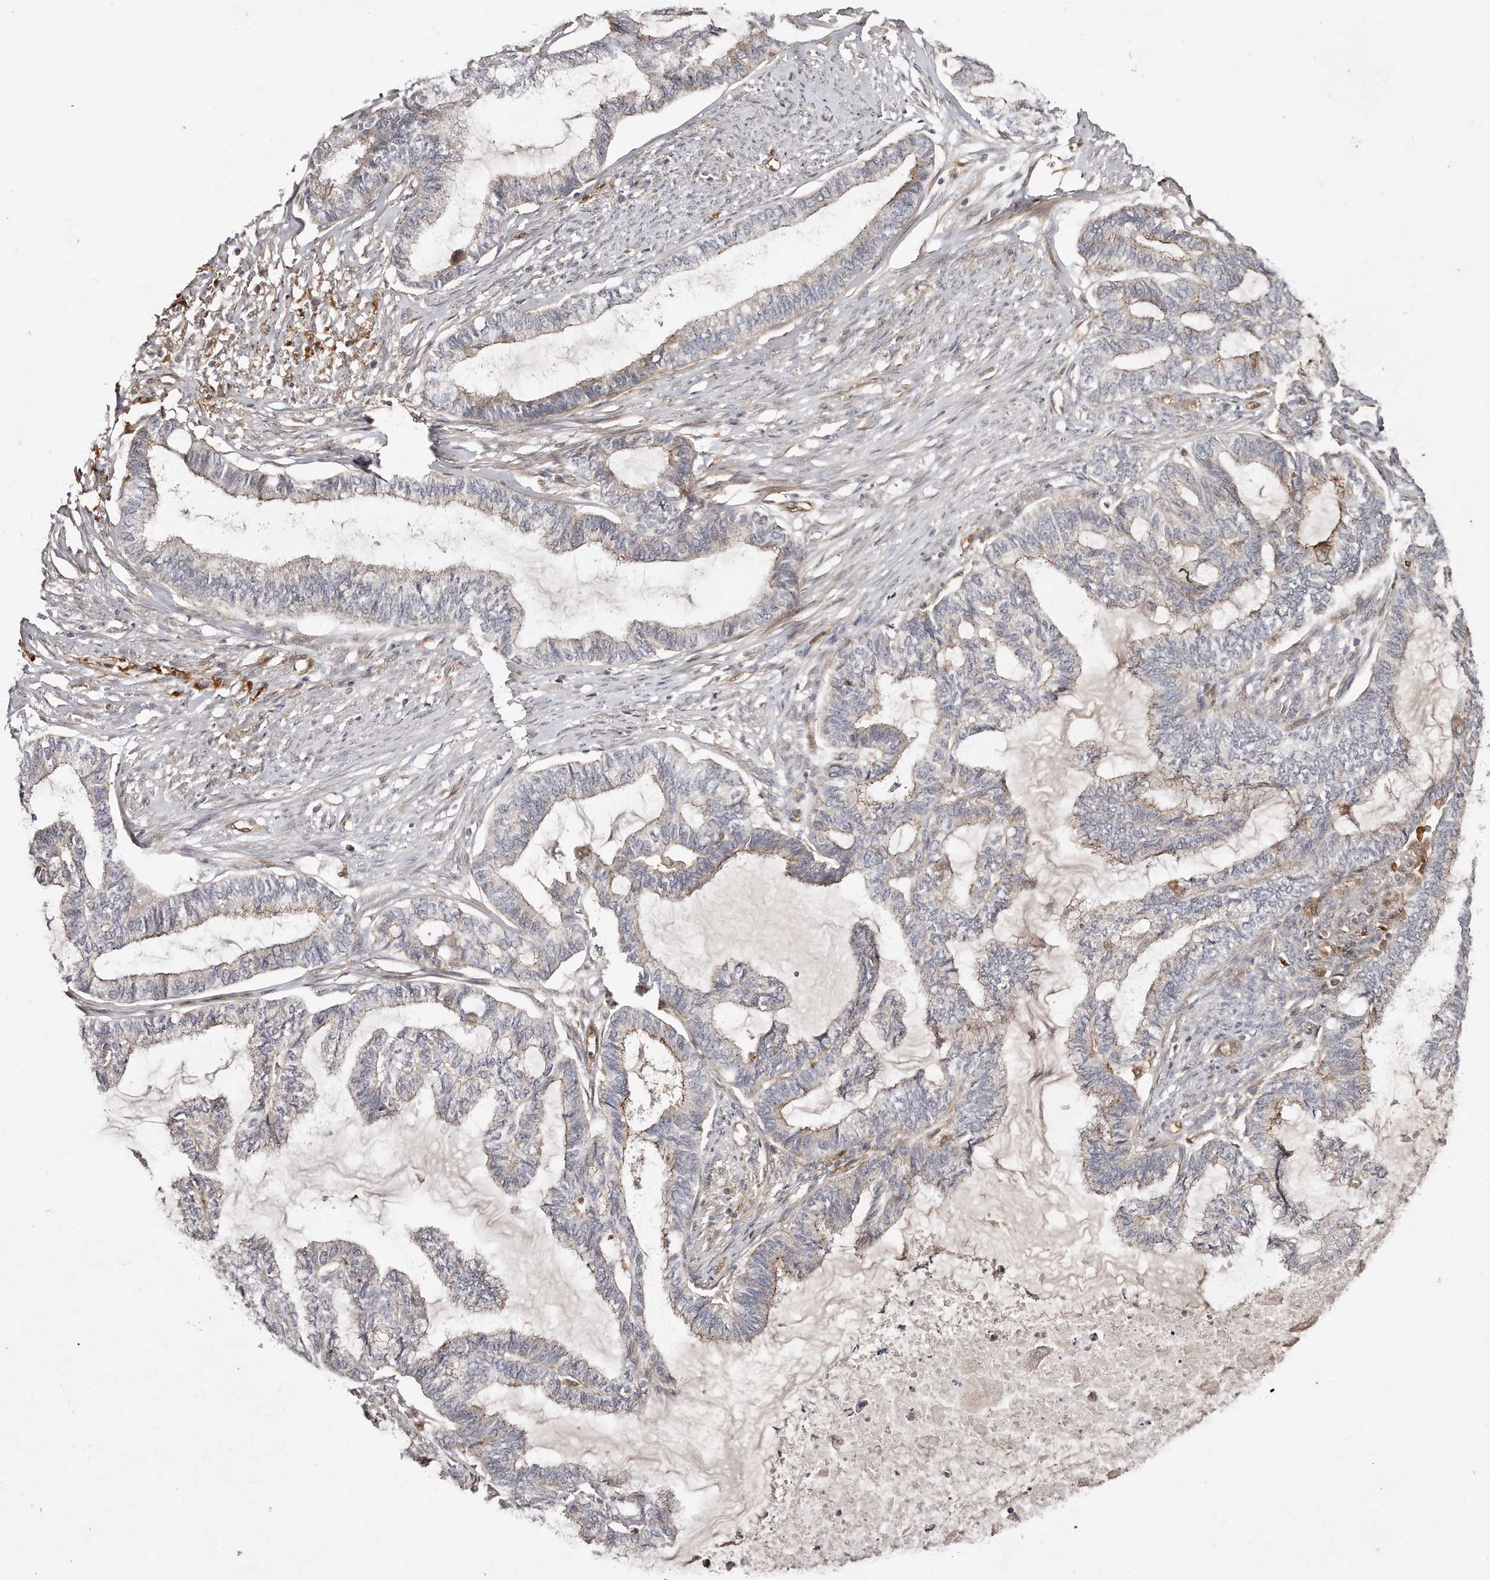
{"staining": {"intensity": "moderate", "quantity": "25%-75%", "location": "cytoplasmic/membranous"}, "tissue": "endometrial cancer", "cell_type": "Tumor cells", "image_type": "cancer", "snomed": [{"axis": "morphology", "description": "Adenocarcinoma, NOS"}, {"axis": "topography", "description": "Endometrium"}], "caption": "Immunohistochemistry (IHC) photomicrograph of neoplastic tissue: endometrial cancer (adenocarcinoma) stained using IHC shows medium levels of moderate protein expression localized specifically in the cytoplasmic/membranous of tumor cells, appearing as a cytoplasmic/membranous brown color.", "gene": "GBP4", "patient": {"sex": "female", "age": 86}}